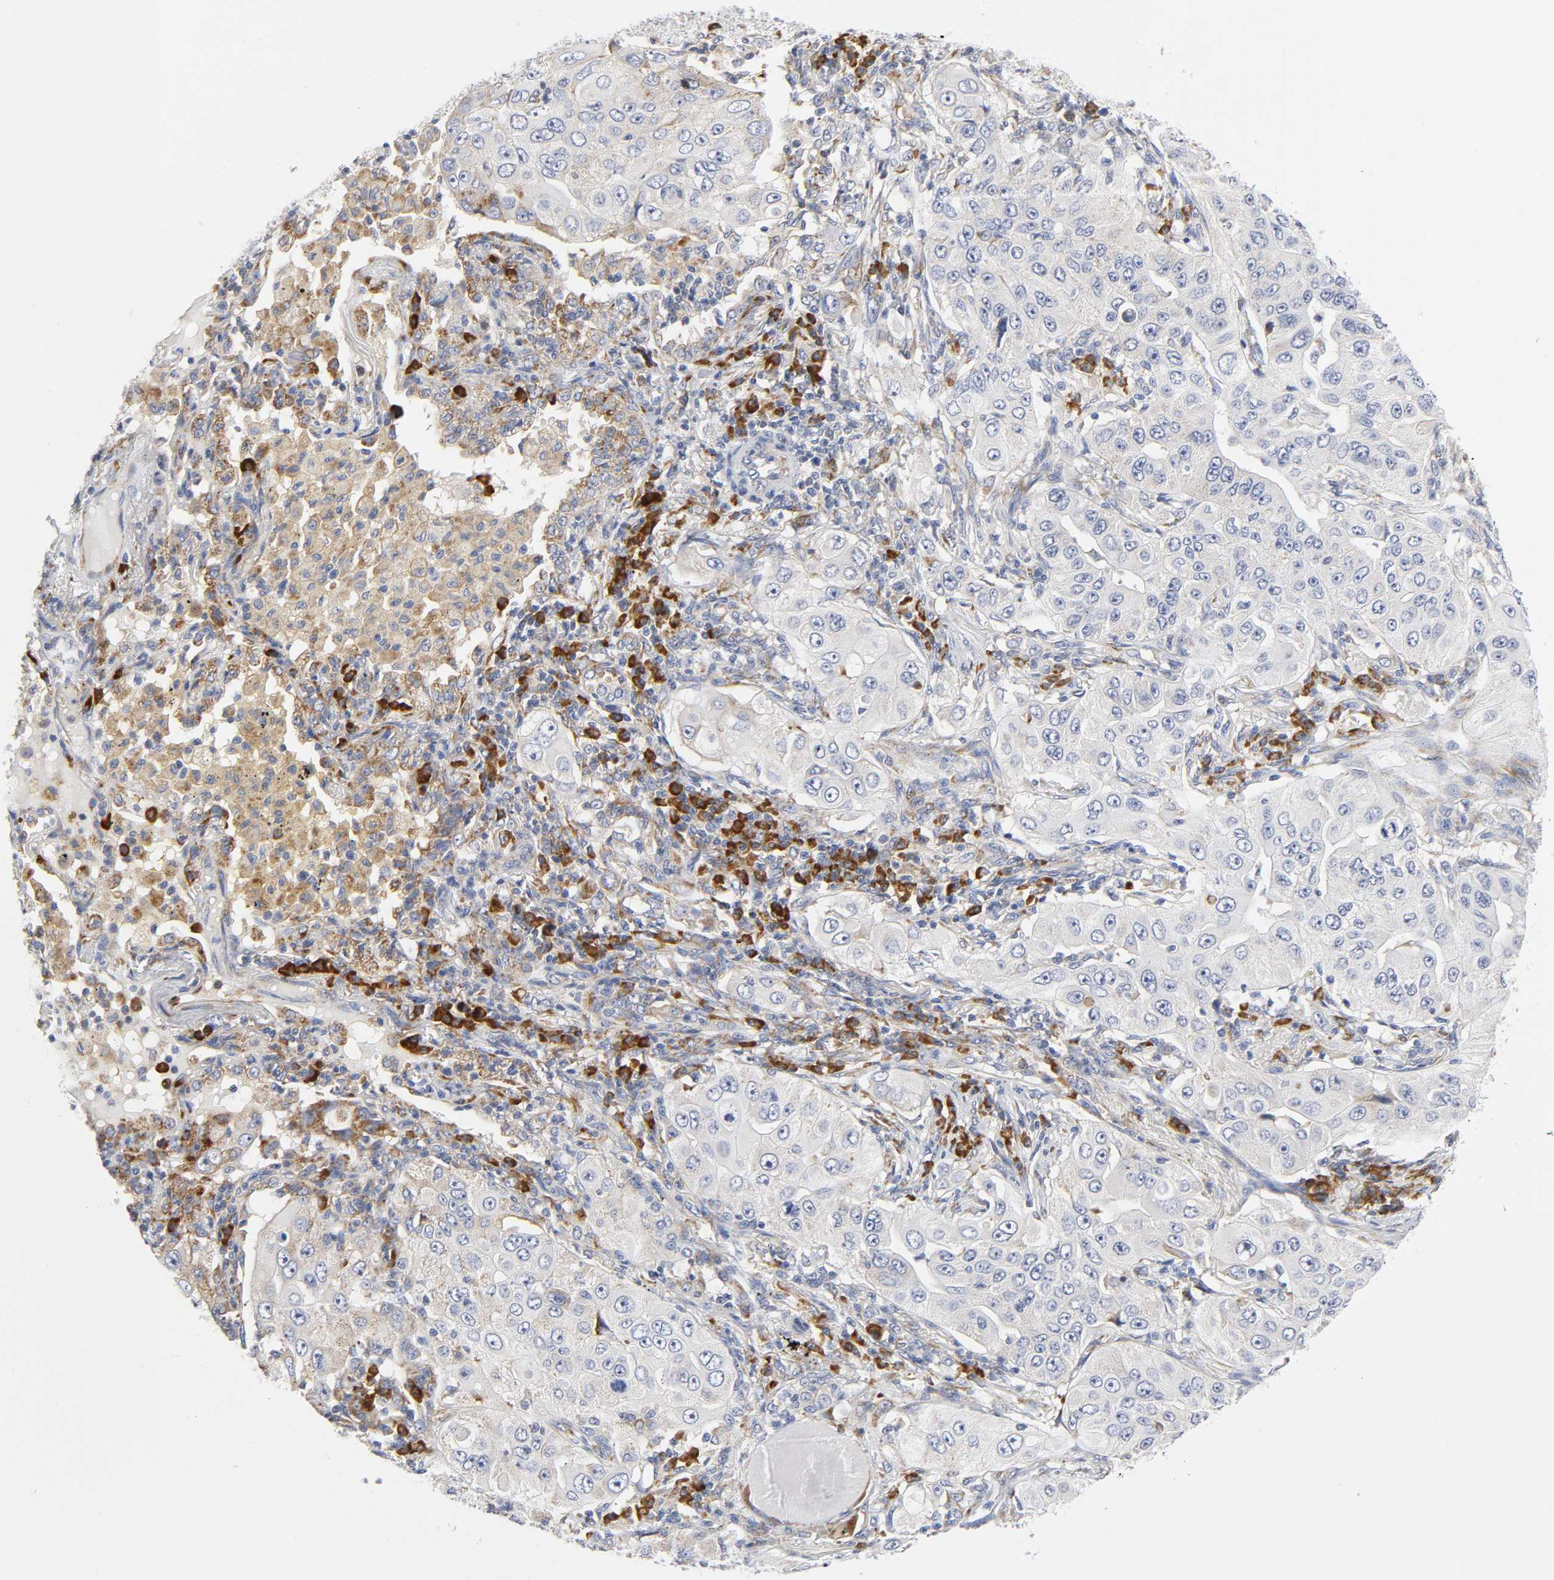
{"staining": {"intensity": "moderate", "quantity": "25%-75%", "location": "cytoplasmic/membranous"}, "tissue": "lung cancer", "cell_type": "Tumor cells", "image_type": "cancer", "snomed": [{"axis": "morphology", "description": "Adenocarcinoma, NOS"}, {"axis": "topography", "description": "Lung"}], "caption": "Protein expression analysis of adenocarcinoma (lung) demonstrates moderate cytoplasmic/membranous expression in about 25%-75% of tumor cells.", "gene": "REL", "patient": {"sex": "male", "age": 84}}